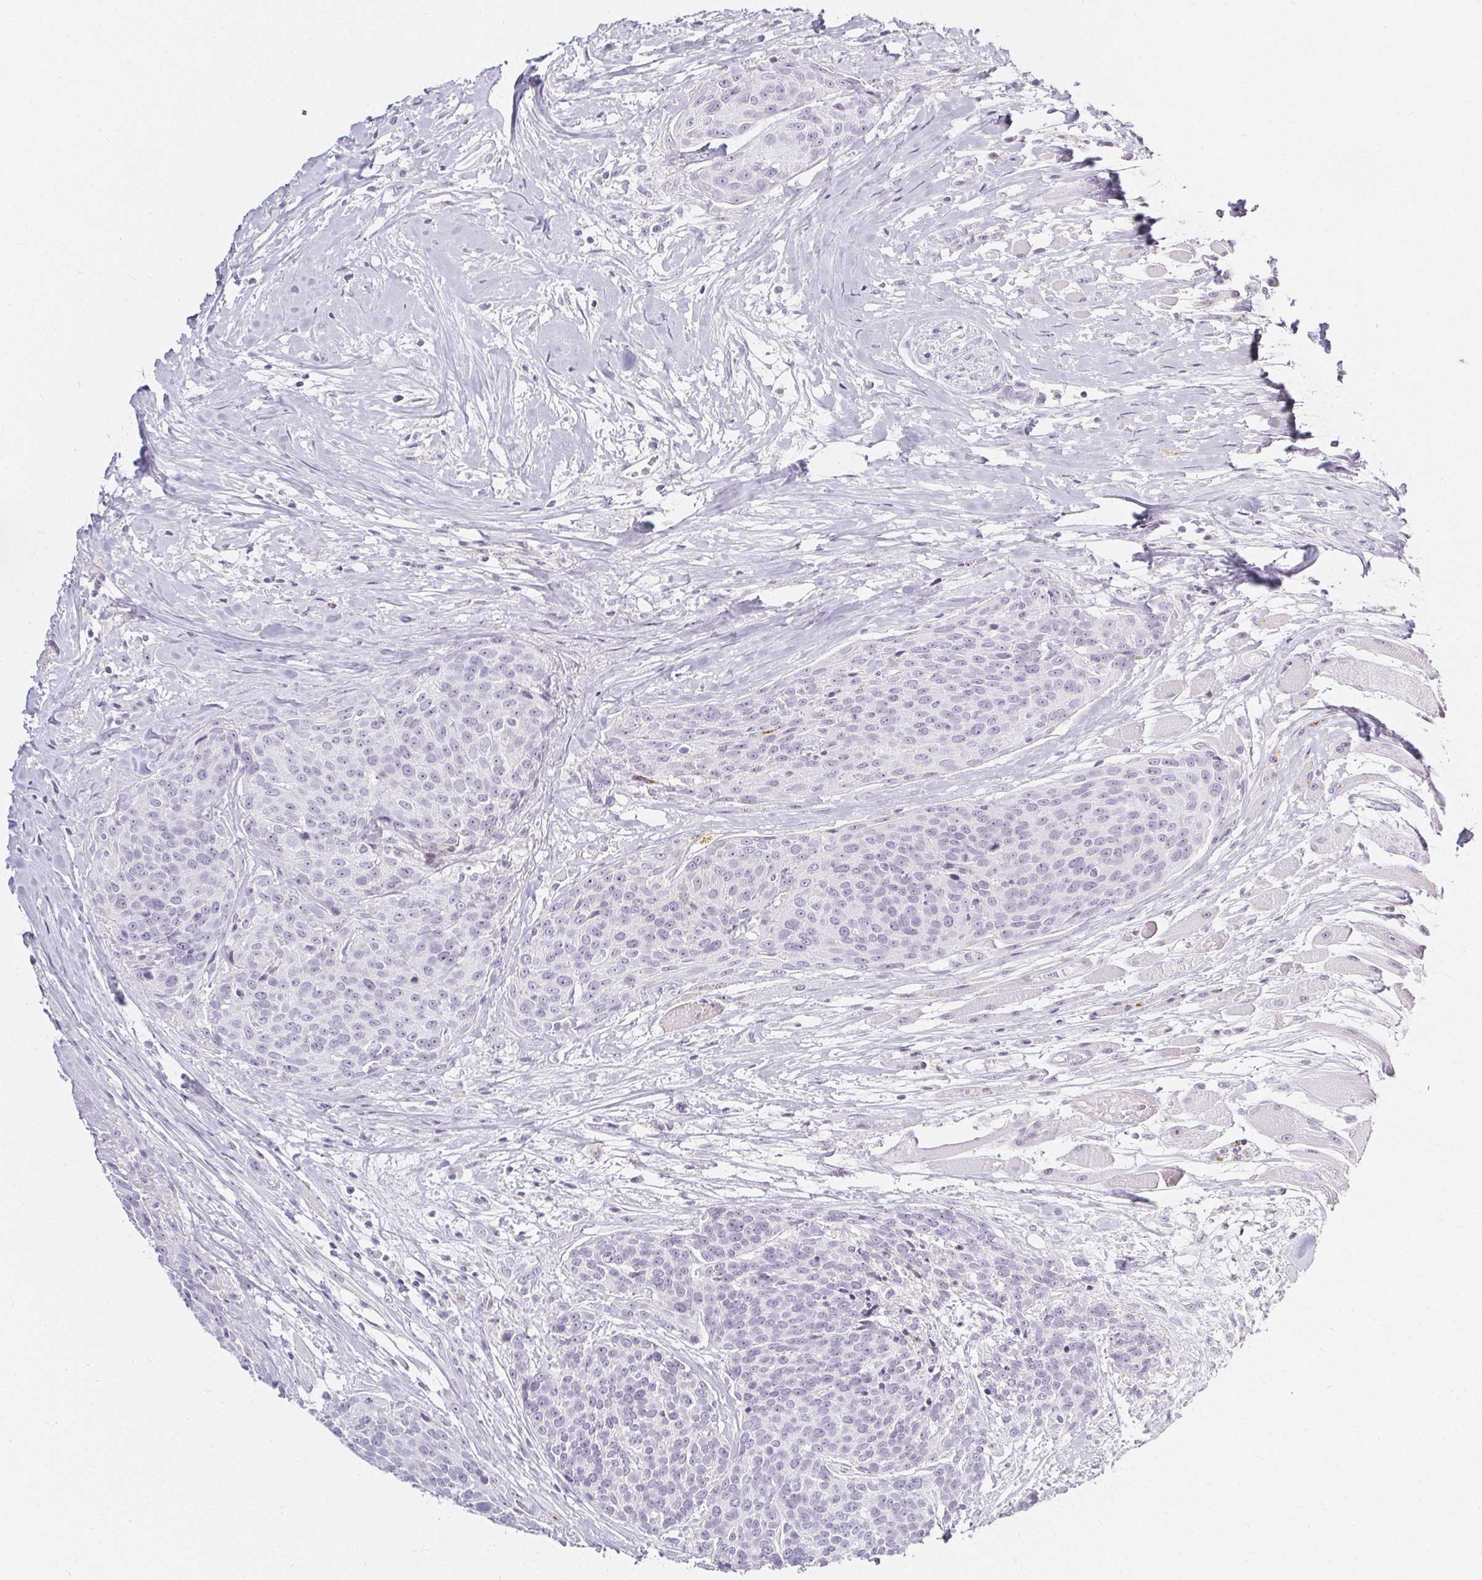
{"staining": {"intensity": "negative", "quantity": "none", "location": "none"}, "tissue": "head and neck cancer", "cell_type": "Tumor cells", "image_type": "cancer", "snomed": [{"axis": "morphology", "description": "Squamous cell carcinoma, NOS"}, {"axis": "topography", "description": "Oral tissue"}, {"axis": "topography", "description": "Head-Neck"}], "caption": "Head and neck cancer (squamous cell carcinoma) stained for a protein using immunohistochemistry (IHC) shows no staining tumor cells.", "gene": "ACAN", "patient": {"sex": "male", "age": 64}}